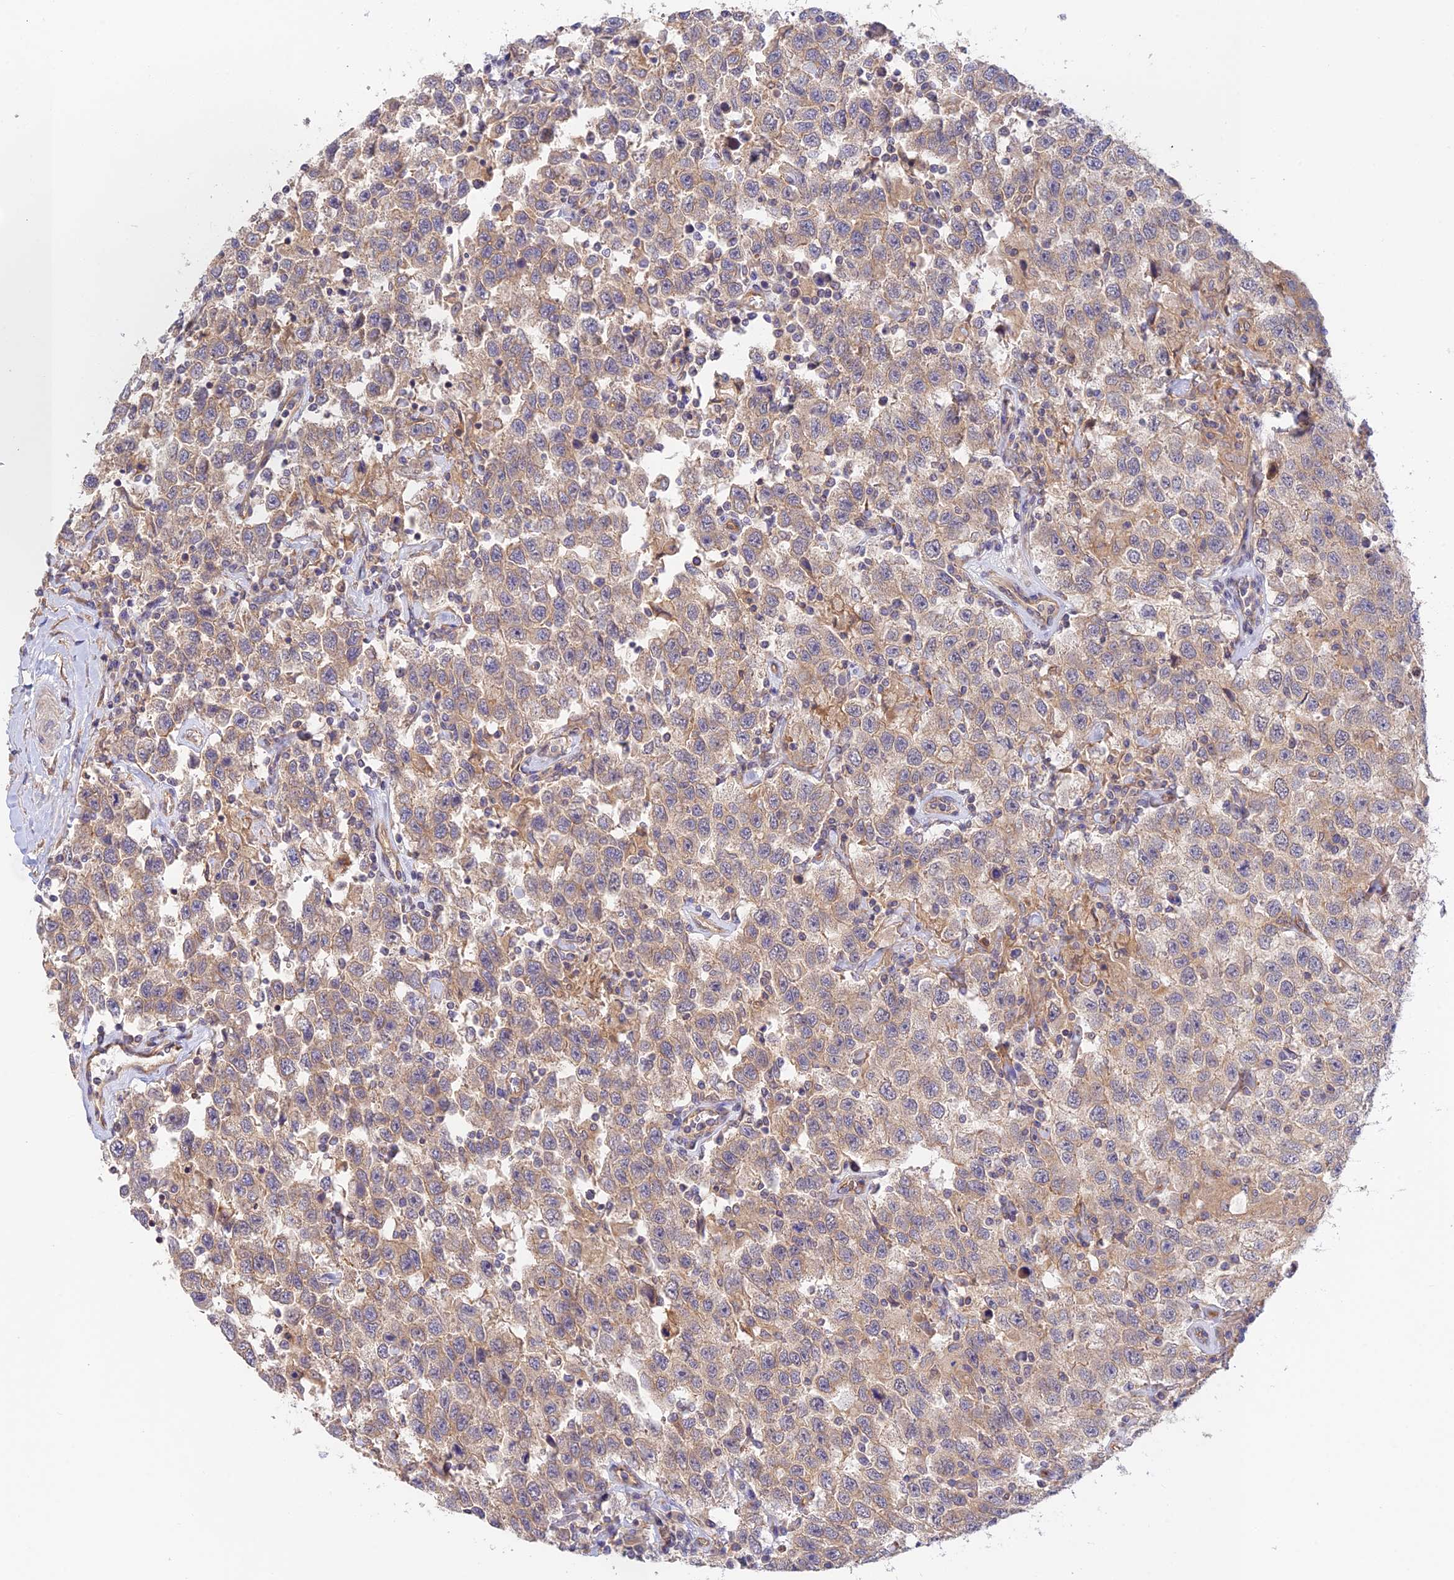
{"staining": {"intensity": "weak", "quantity": "25%-75%", "location": "cytoplasmic/membranous"}, "tissue": "testis cancer", "cell_type": "Tumor cells", "image_type": "cancer", "snomed": [{"axis": "morphology", "description": "Seminoma, NOS"}, {"axis": "topography", "description": "Testis"}], "caption": "Testis cancer (seminoma) stained with a protein marker shows weak staining in tumor cells.", "gene": "MYO9A", "patient": {"sex": "male", "age": 41}}